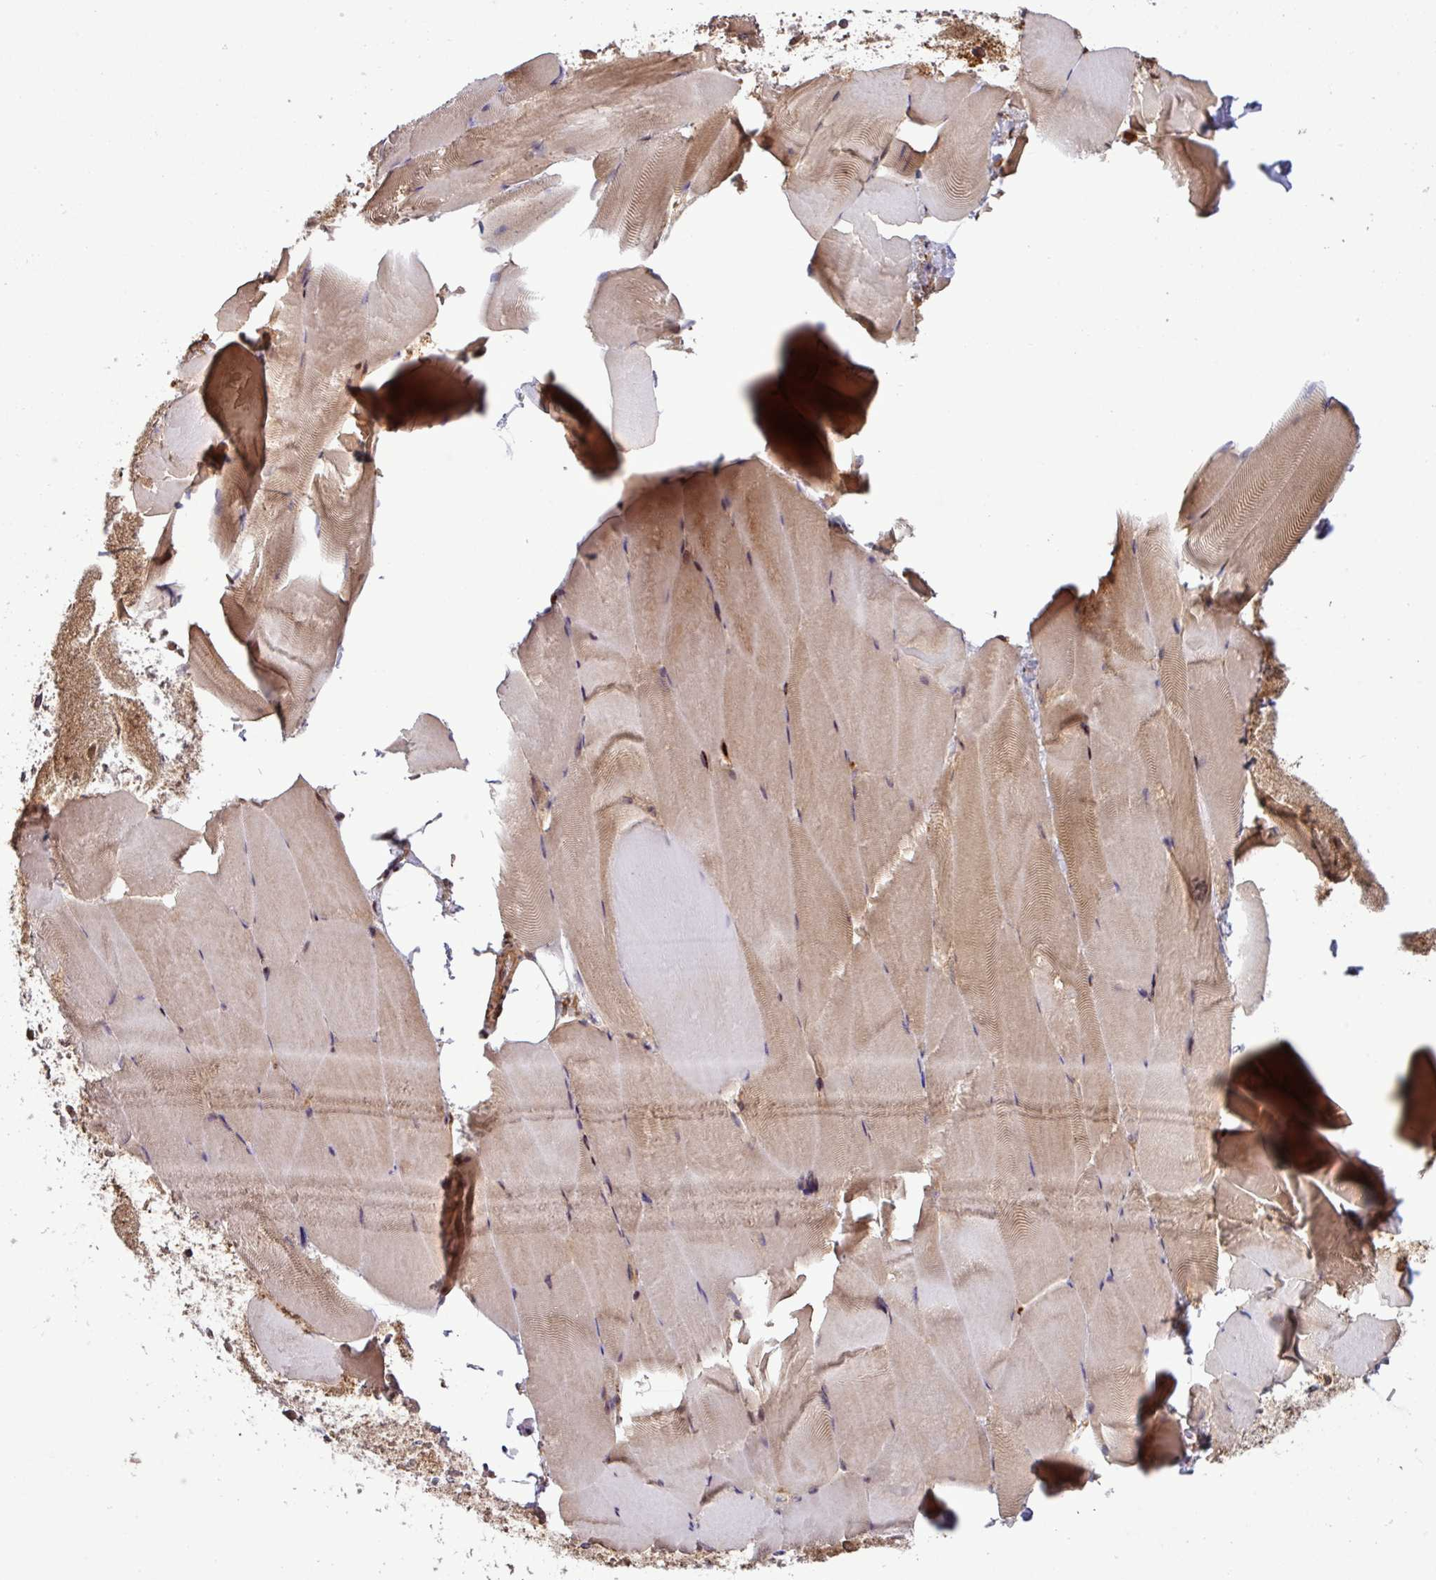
{"staining": {"intensity": "weak", "quantity": "25%-75%", "location": "cytoplasmic/membranous"}, "tissue": "skeletal muscle", "cell_type": "Myocytes", "image_type": "normal", "snomed": [{"axis": "morphology", "description": "Normal tissue, NOS"}, {"axis": "topography", "description": "Skeletal muscle"}], "caption": "Skeletal muscle stained with a brown dye shows weak cytoplasmic/membranous positive expression in approximately 25%-75% of myocytes.", "gene": "C7orf50", "patient": {"sex": "female", "age": 64}}